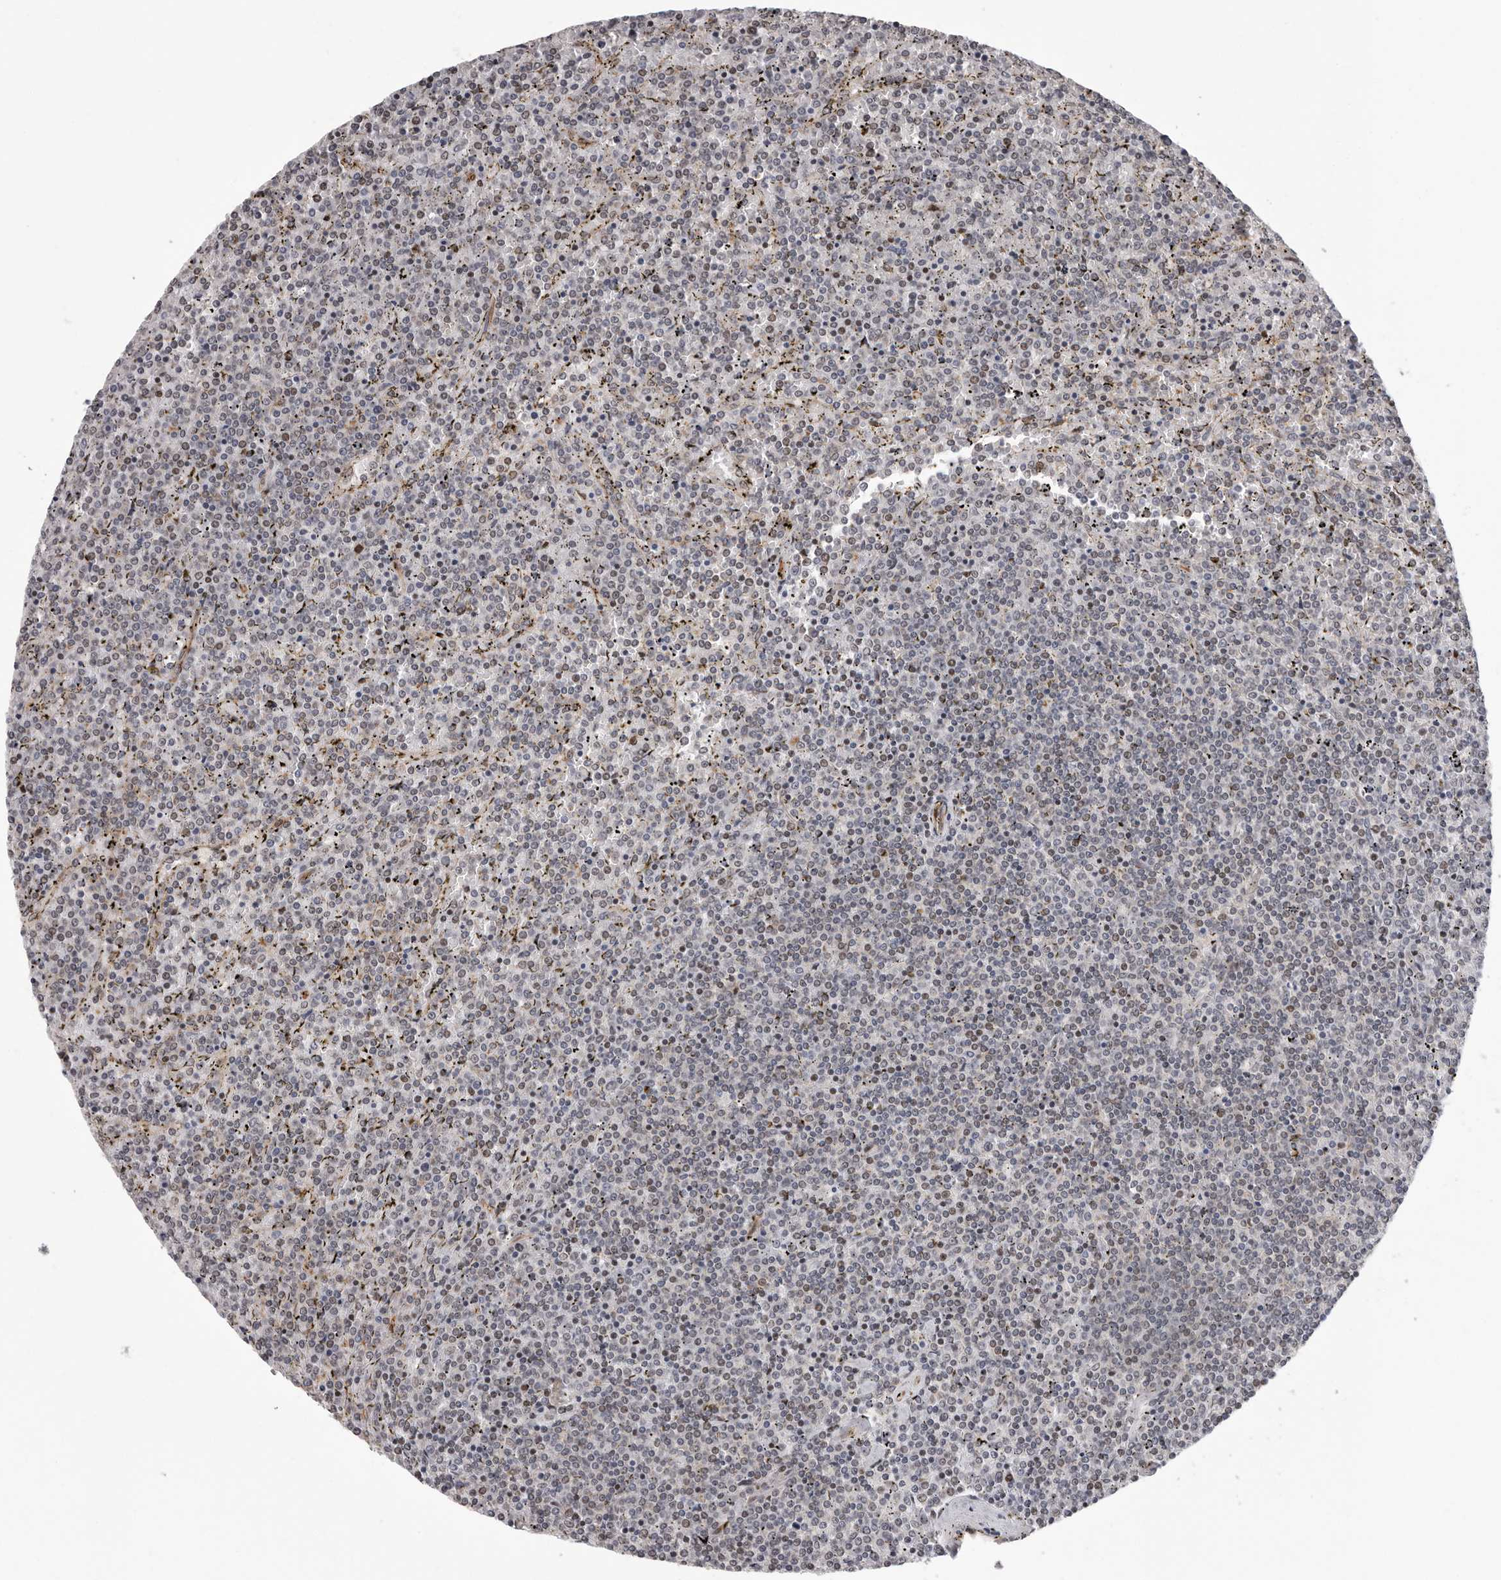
{"staining": {"intensity": "negative", "quantity": "none", "location": "none"}, "tissue": "lymphoma", "cell_type": "Tumor cells", "image_type": "cancer", "snomed": [{"axis": "morphology", "description": "Malignant lymphoma, non-Hodgkin's type, Low grade"}, {"axis": "topography", "description": "Spleen"}], "caption": "This is an immunohistochemistry (IHC) photomicrograph of human malignant lymphoma, non-Hodgkin's type (low-grade). There is no positivity in tumor cells.", "gene": "RALGPS2", "patient": {"sex": "female", "age": 19}}